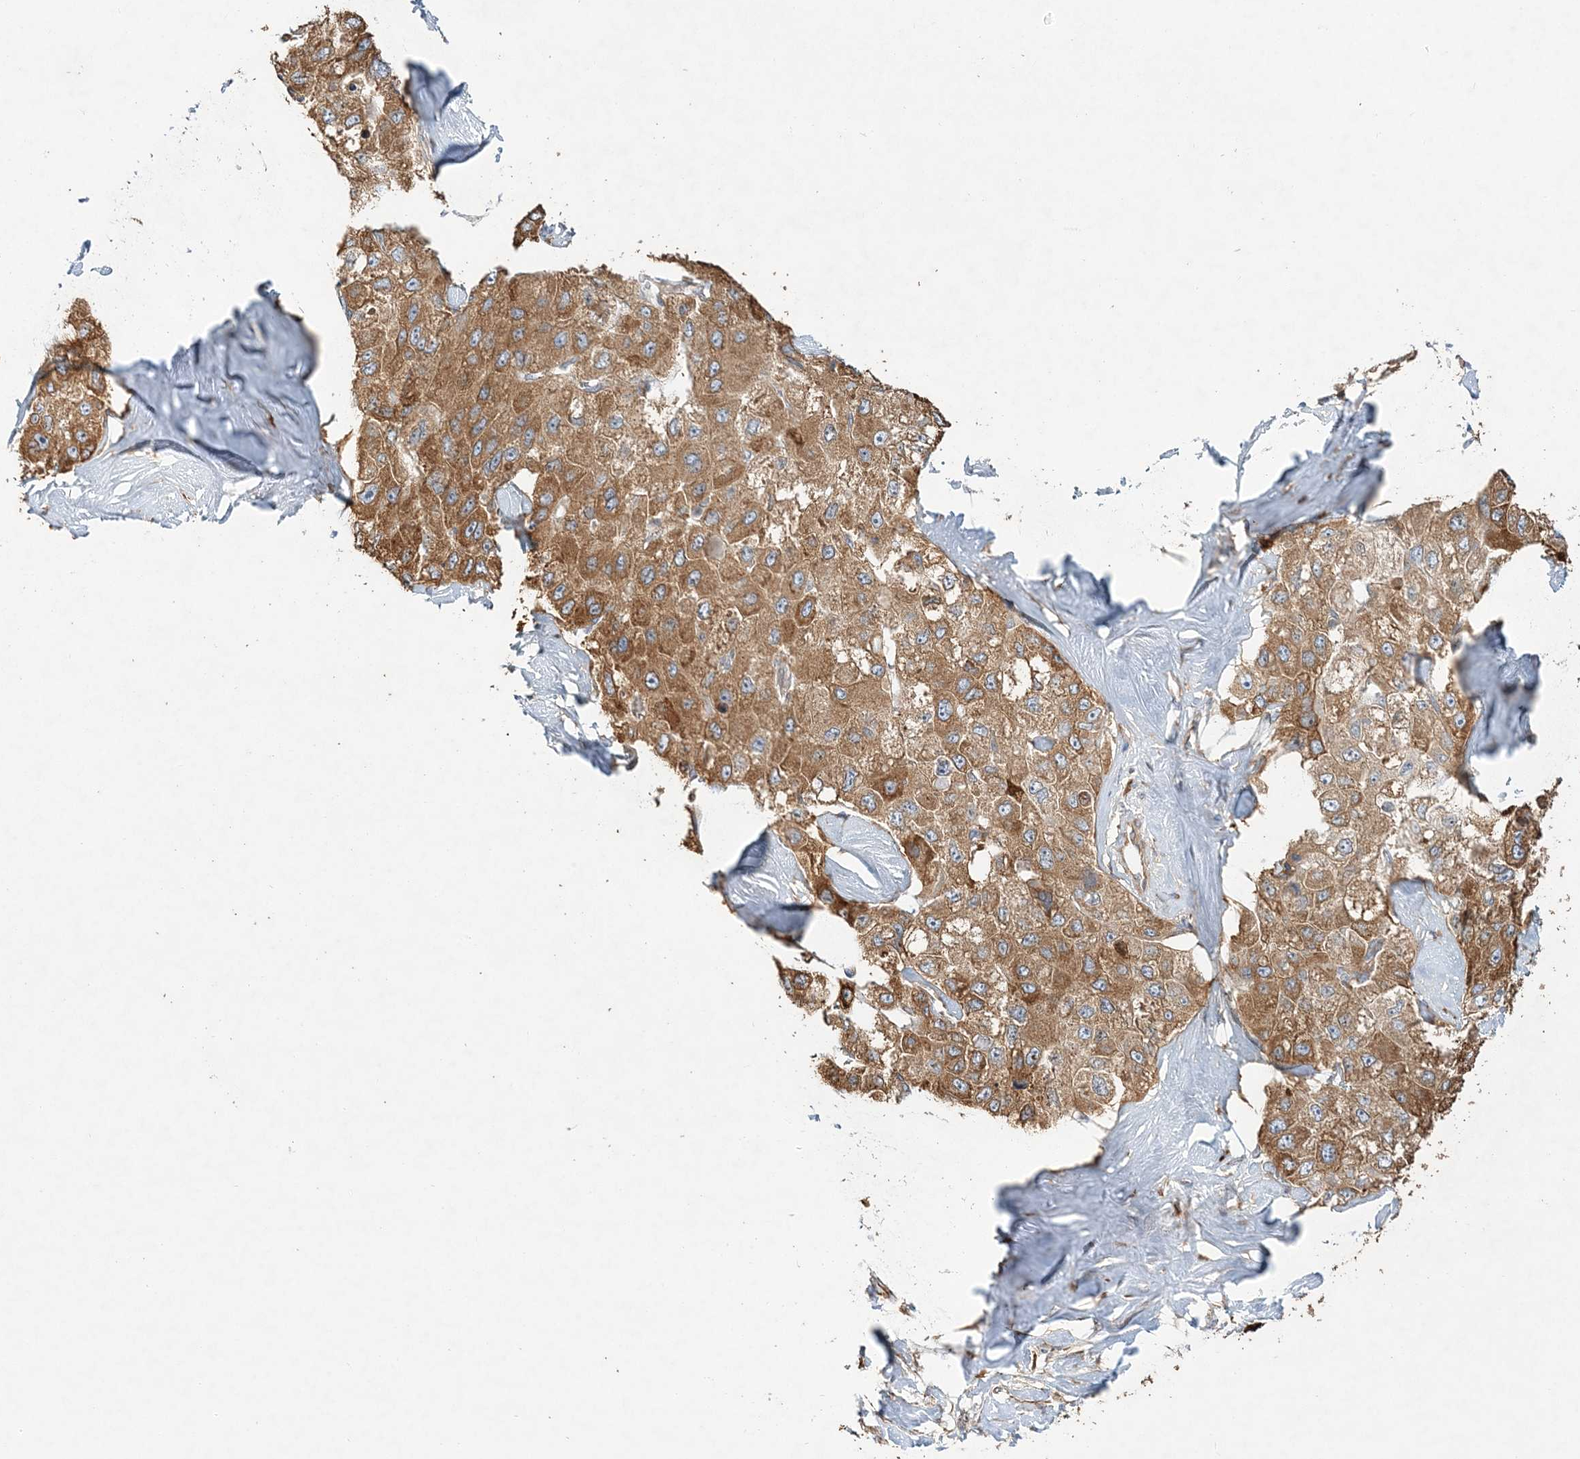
{"staining": {"intensity": "moderate", "quantity": ">75%", "location": "cytoplasmic/membranous"}, "tissue": "liver cancer", "cell_type": "Tumor cells", "image_type": "cancer", "snomed": [{"axis": "morphology", "description": "Carcinoma, Hepatocellular, NOS"}, {"axis": "topography", "description": "Liver"}], "caption": "Immunohistochemical staining of human hepatocellular carcinoma (liver) reveals medium levels of moderate cytoplasmic/membranous expression in about >75% of tumor cells.", "gene": "ZFYVE16", "patient": {"sex": "male", "age": 80}}